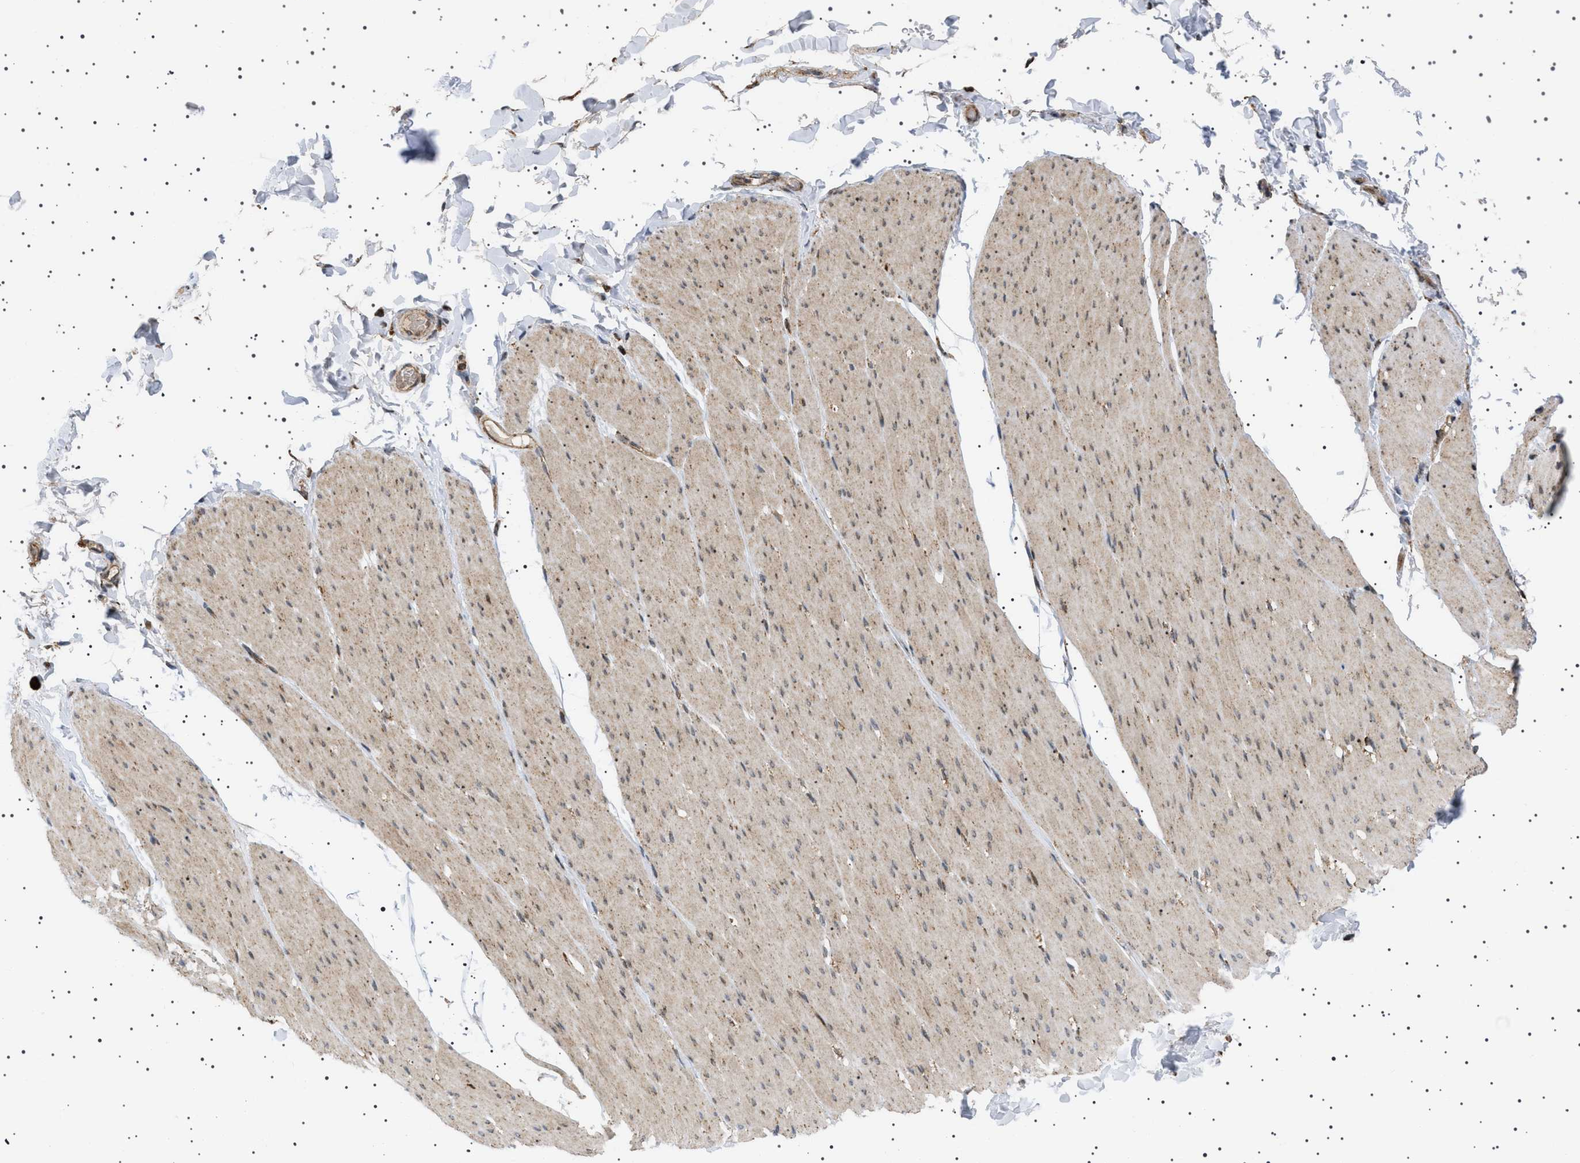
{"staining": {"intensity": "weak", "quantity": ">75%", "location": "cytoplasmic/membranous"}, "tissue": "smooth muscle", "cell_type": "Smooth muscle cells", "image_type": "normal", "snomed": [{"axis": "morphology", "description": "Normal tissue, NOS"}, {"axis": "topography", "description": "Smooth muscle"}, {"axis": "topography", "description": "Colon"}], "caption": "A micrograph of human smooth muscle stained for a protein shows weak cytoplasmic/membranous brown staining in smooth muscle cells. (DAB (3,3'-diaminobenzidine) IHC with brightfield microscopy, high magnification).", "gene": "MELK", "patient": {"sex": "male", "age": 67}}